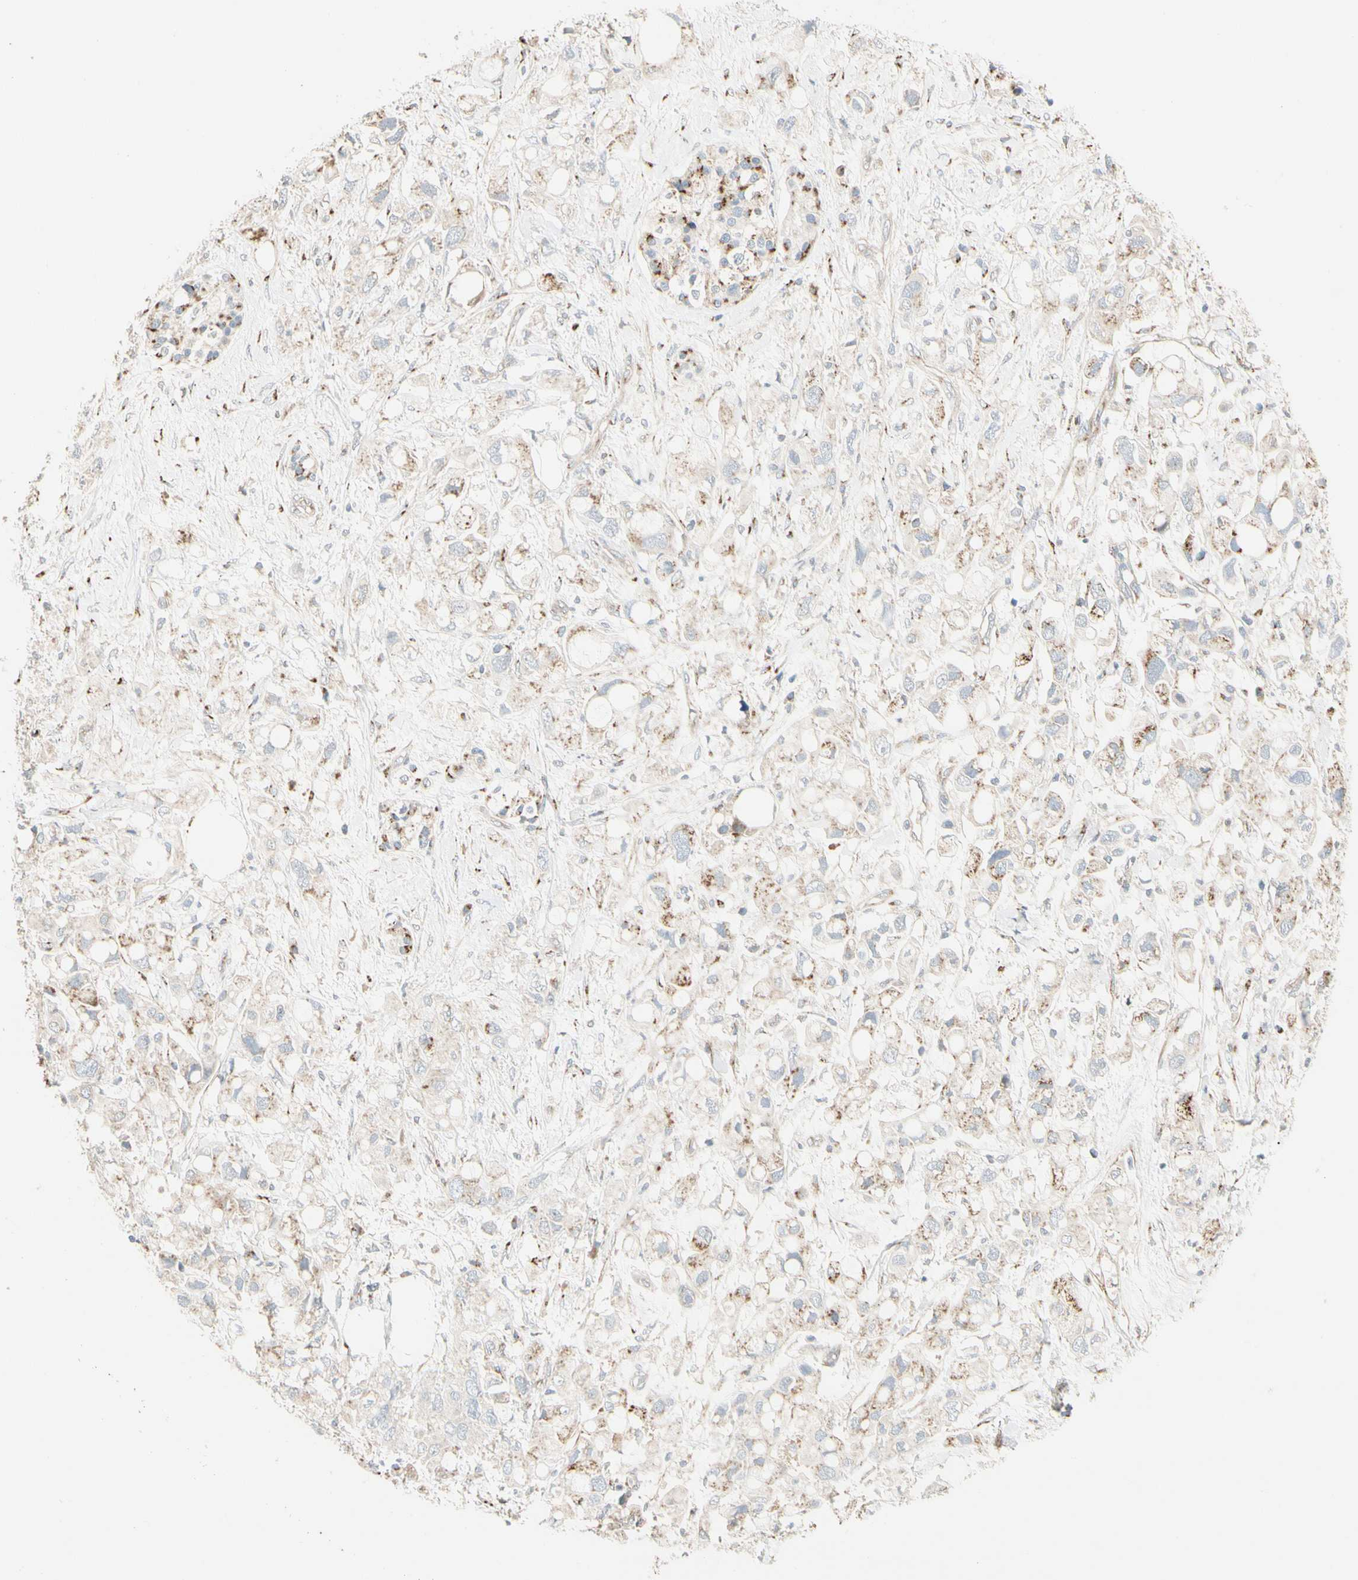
{"staining": {"intensity": "moderate", "quantity": "<25%", "location": "cytoplasmic/membranous"}, "tissue": "pancreatic cancer", "cell_type": "Tumor cells", "image_type": "cancer", "snomed": [{"axis": "morphology", "description": "Adenocarcinoma, NOS"}, {"axis": "topography", "description": "Pancreas"}], "caption": "The immunohistochemical stain labels moderate cytoplasmic/membranous positivity in tumor cells of pancreatic adenocarcinoma tissue. (IHC, brightfield microscopy, high magnification).", "gene": "ABCA3", "patient": {"sex": "female", "age": 56}}